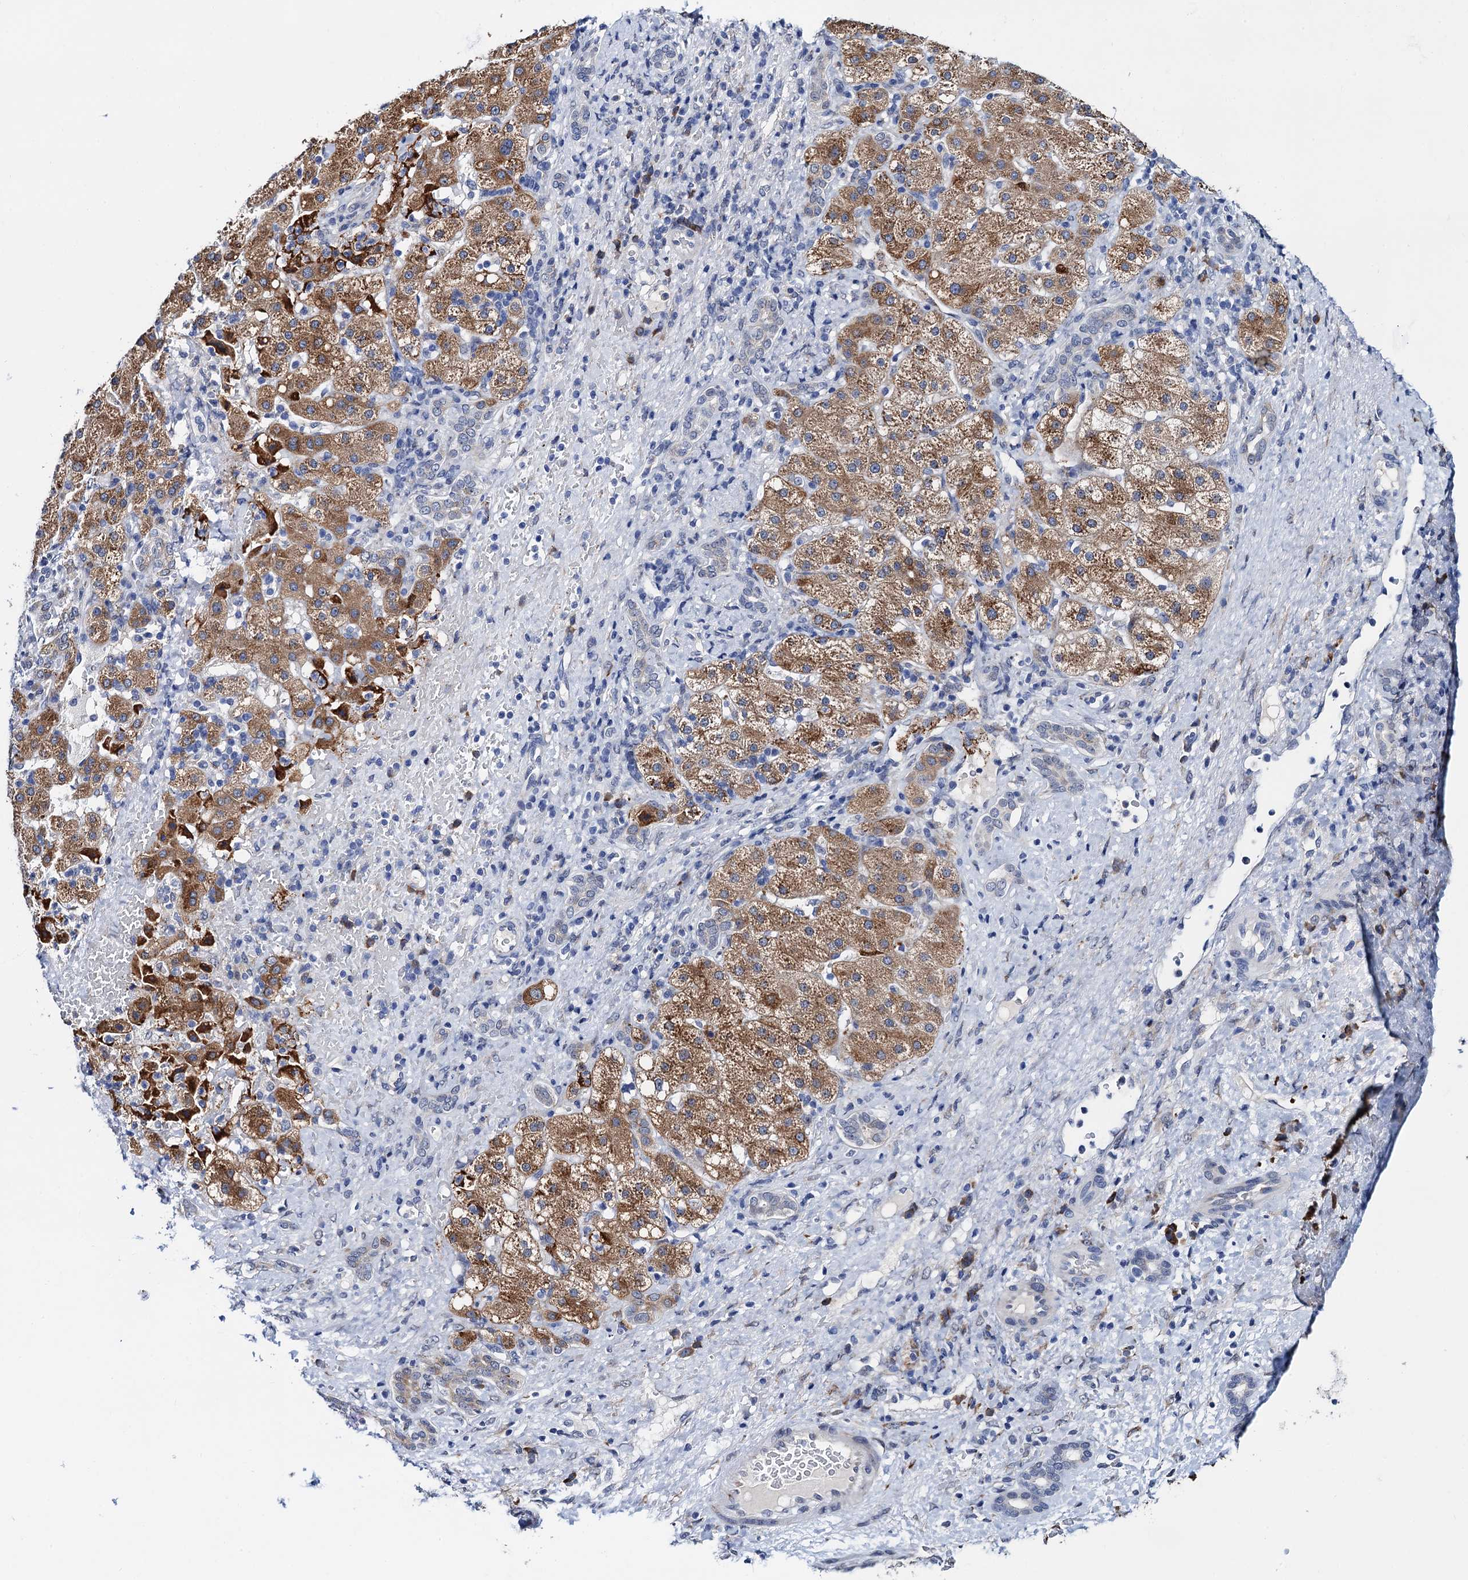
{"staining": {"intensity": "strong", "quantity": ">75%", "location": "cytoplasmic/membranous"}, "tissue": "liver cancer", "cell_type": "Tumor cells", "image_type": "cancer", "snomed": [{"axis": "morphology", "description": "Normal tissue, NOS"}, {"axis": "morphology", "description": "Carcinoma, Hepatocellular, NOS"}, {"axis": "topography", "description": "Liver"}], "caption": "A high-resolution histopathology image shows immunohistochemistry staining of liver cancer (hepatocellular carcinoma), which demonstrates strong cytoplasmic/membranous positivity in approximately >75% of tumor cells. (DAB IHC with brightfield microscopy, high magnification).", "gene": "SLC7A10", "patient": {"sex": "male", "age": 57}}